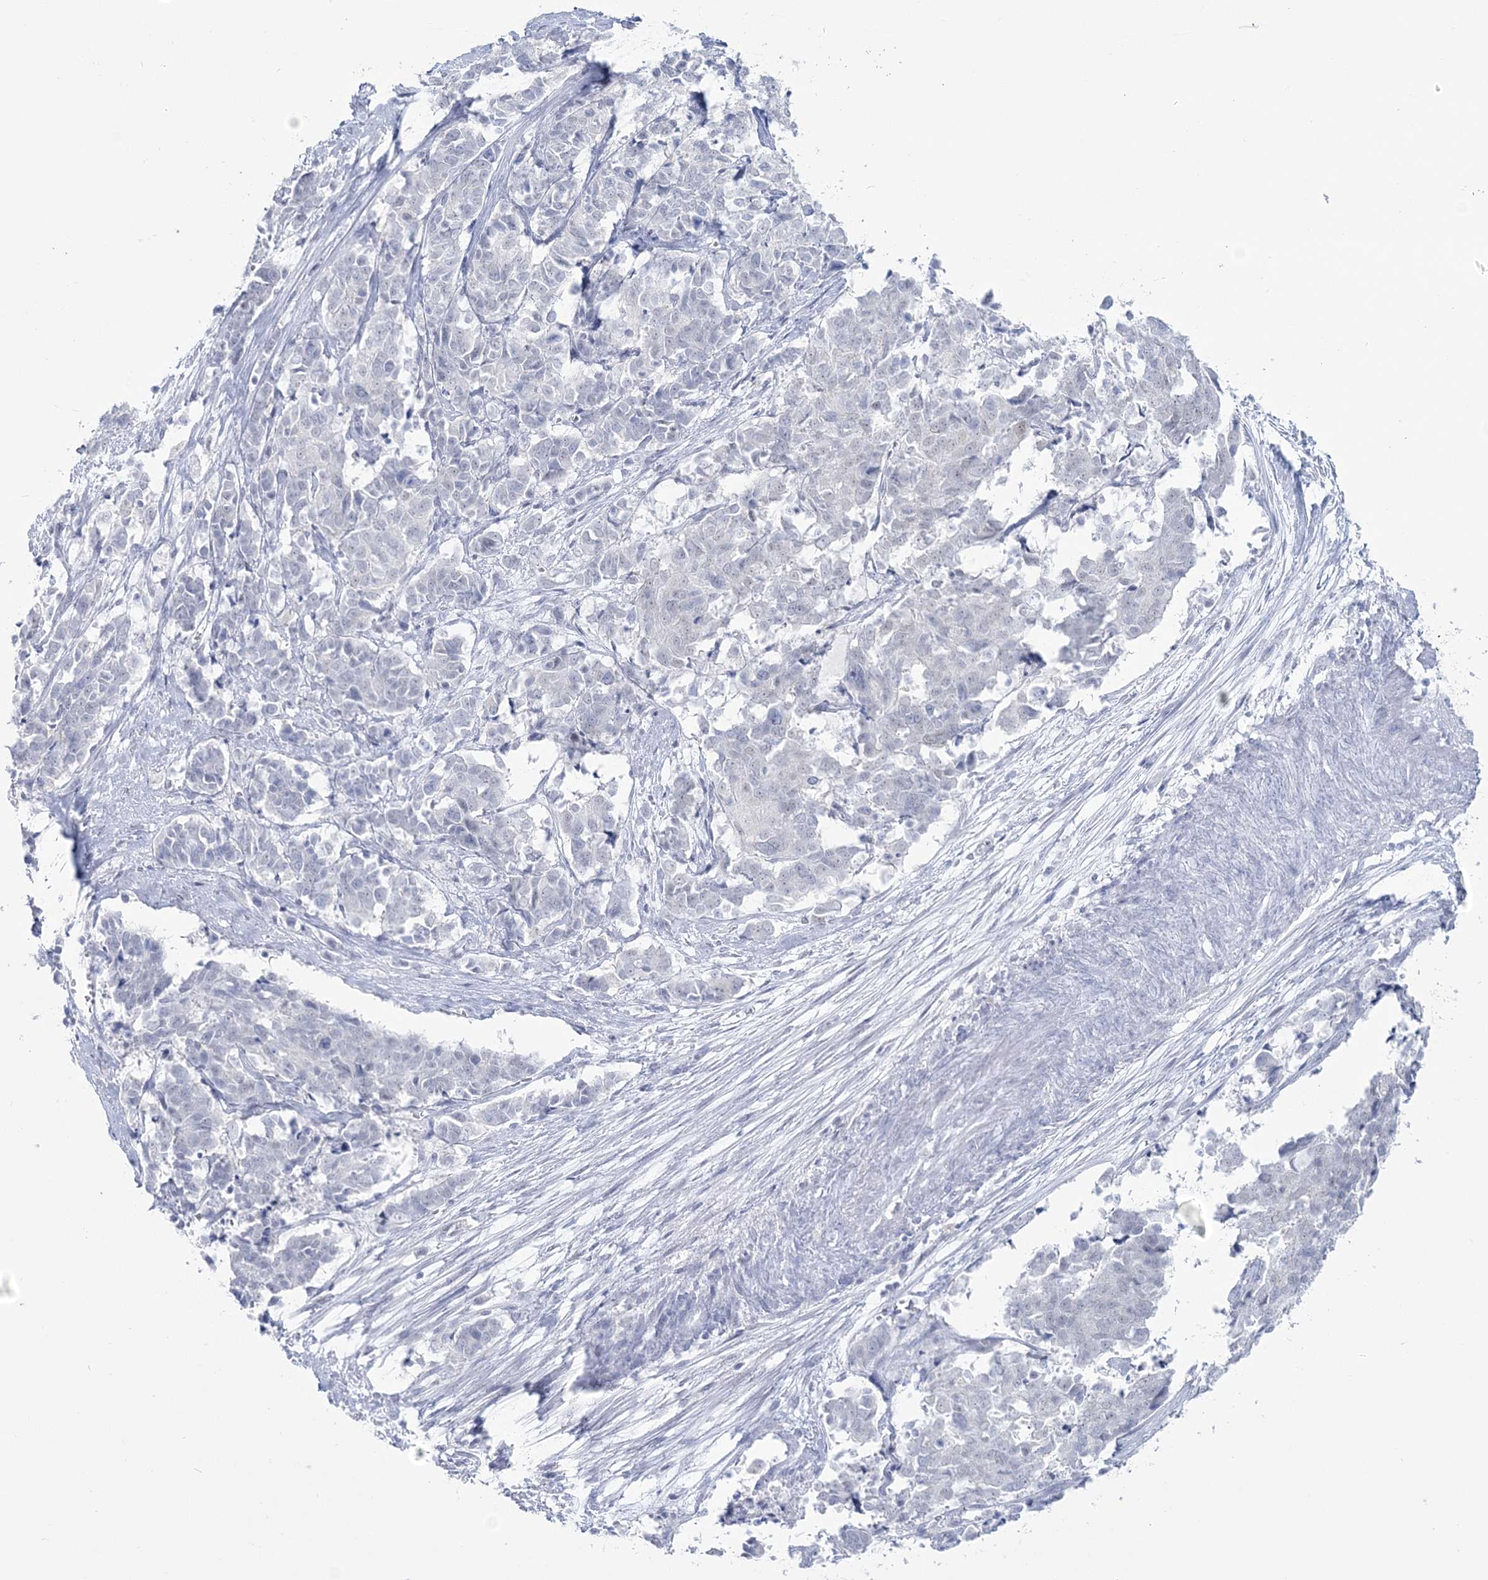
{"staining": {"intensity": "negative", "quantity": "none", "location": "none"}, "tissue": "cervical cancer", "cell_type": "Tumor cells", "image_type": "cancer", "snomed": [{"axis": "morphology", "description": "Normal tissue, NOS"}, {"axis": "morphology", "description": "Squamous cell carcinoma, NOS"}, {"axis": "topography", "description": "Cervix"}], "caption": "Photomicrograph shows no significant protein expression in tumor cells of cervical squamous cell carcinoma.", "gene": "ZNF843", "patient": {"sex": "female", "age": 35}}